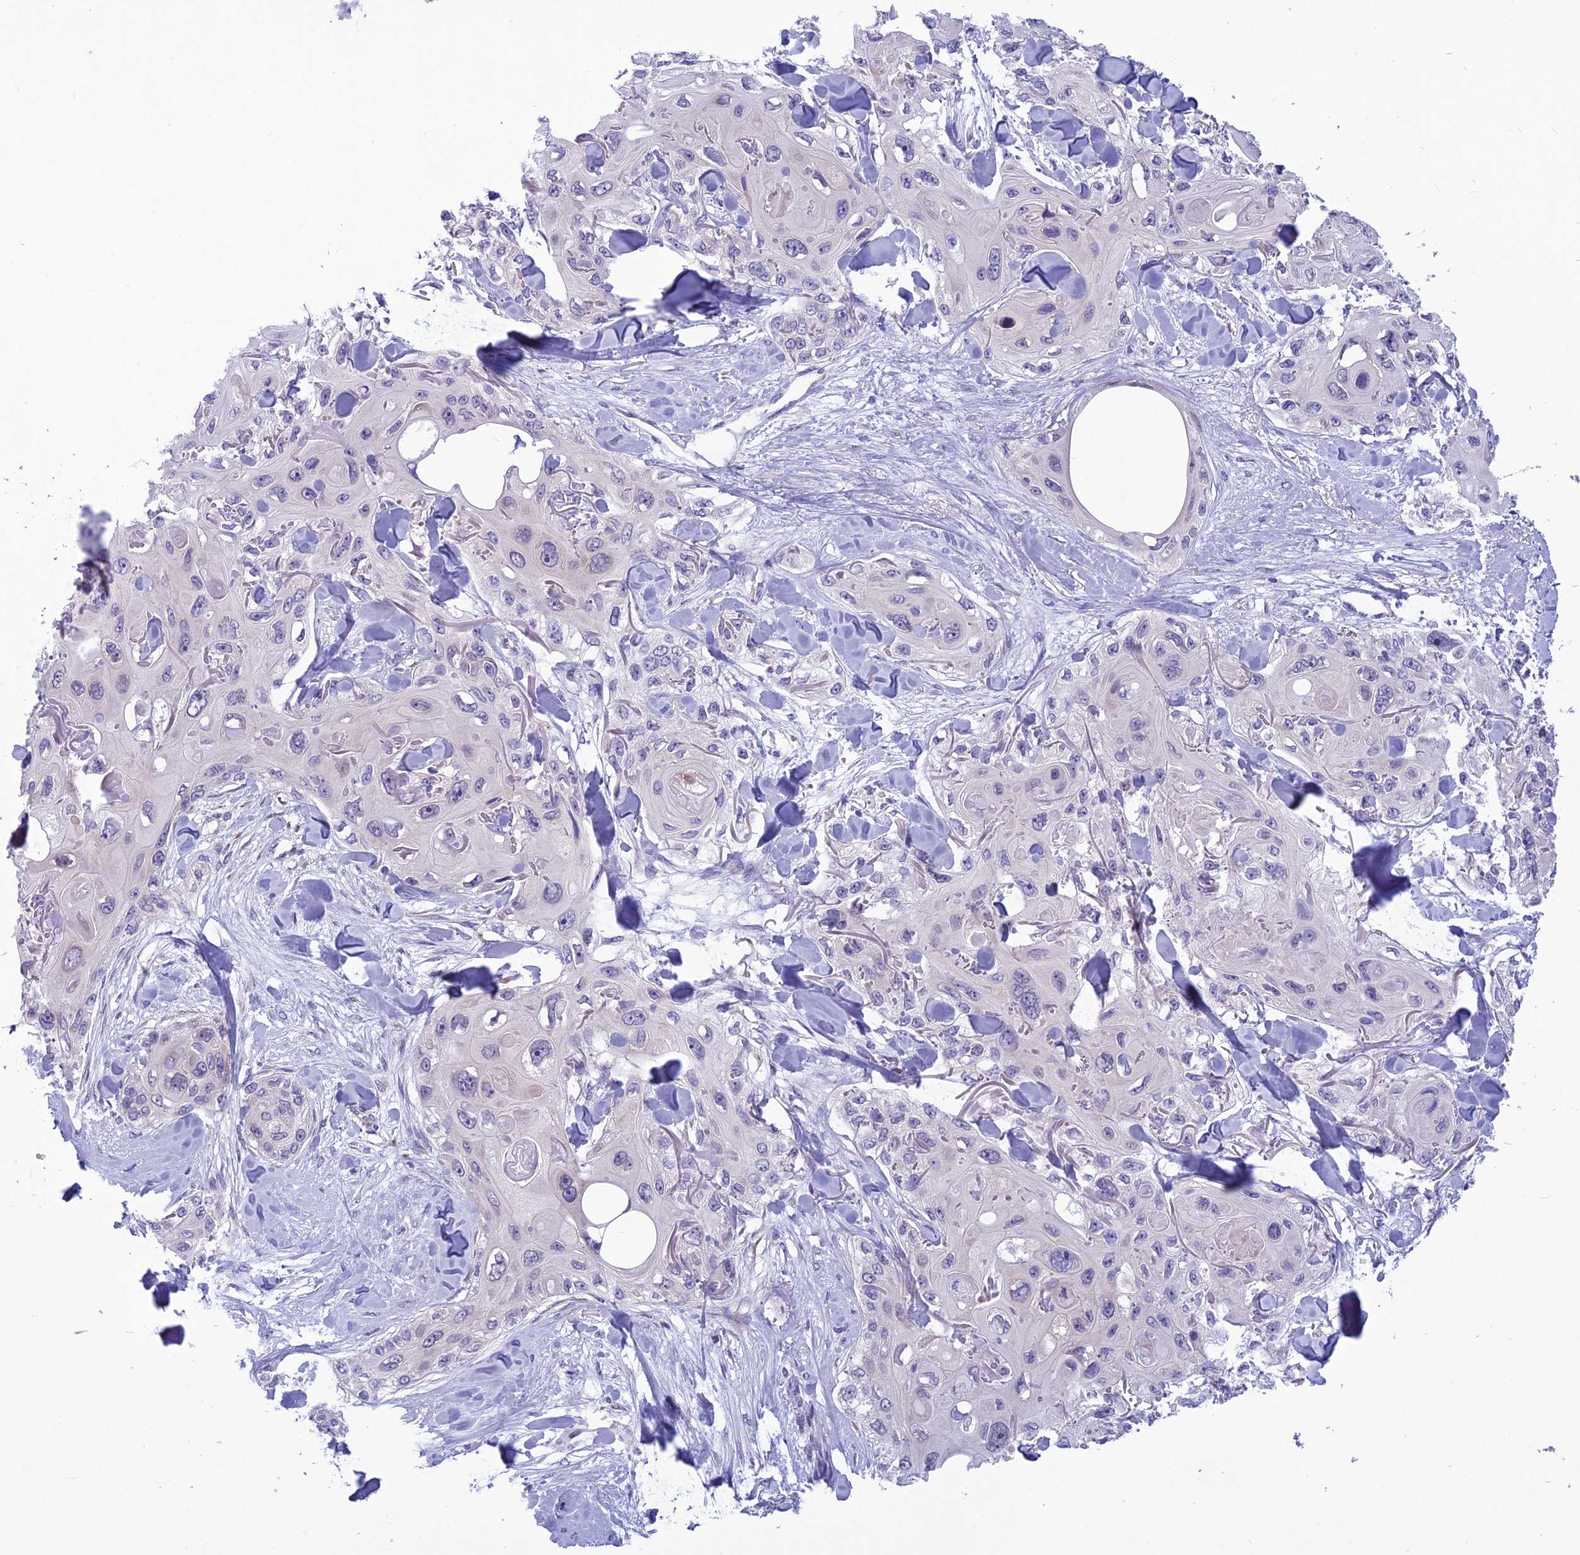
{"staining": {"intensity": "negative", "quantity": "none", "location": "none"}, "tissue": "skin cancer", "cell_type": "Tumor cells", "image_type": "cancer", "snomed": [{"axis": "morphology", "description": "Normal tissue, NOS"}, {"axis": "morphology", "description": "Squamous cell carcinoma, NOS"}, {"axis": "topography", "description": "Skin"}], "caption": "Tumor cells are negative for protein expression in human skin squamous cell carcinoma.", "gene": "PSMF1", "patient": {"sex": "male", "age": 72}}